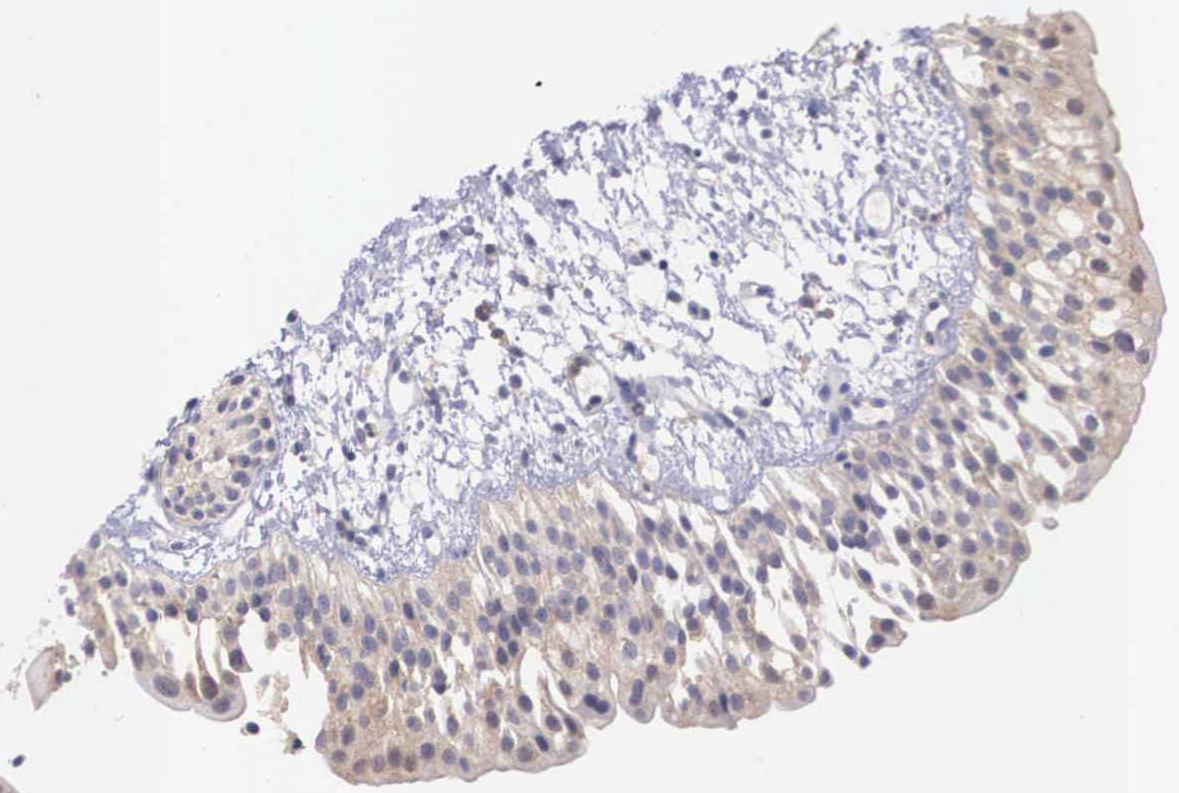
{"staining": {"intensity": "weak", "quantity": "25%-75%", "location": "cytoplasmic/membranous"}, "tissue": "urinary bladder", "cell_type": "Urothelial cells", "image_type": "normal", "snomed": [{"axis": "morphology", "description": "Normal tissue, NOS"}, {"axis": "topography", "description": "Urinary bladder"}], "caption": "Approximately 25%-75% of urothelial cells in unremarkable urinary bladder display weak cytoplasmic/membranous protein staining as visualized by brown immunohistochemical staining.", "gene": "REPS2", "patient": {"sex": "male", "age": 48}}